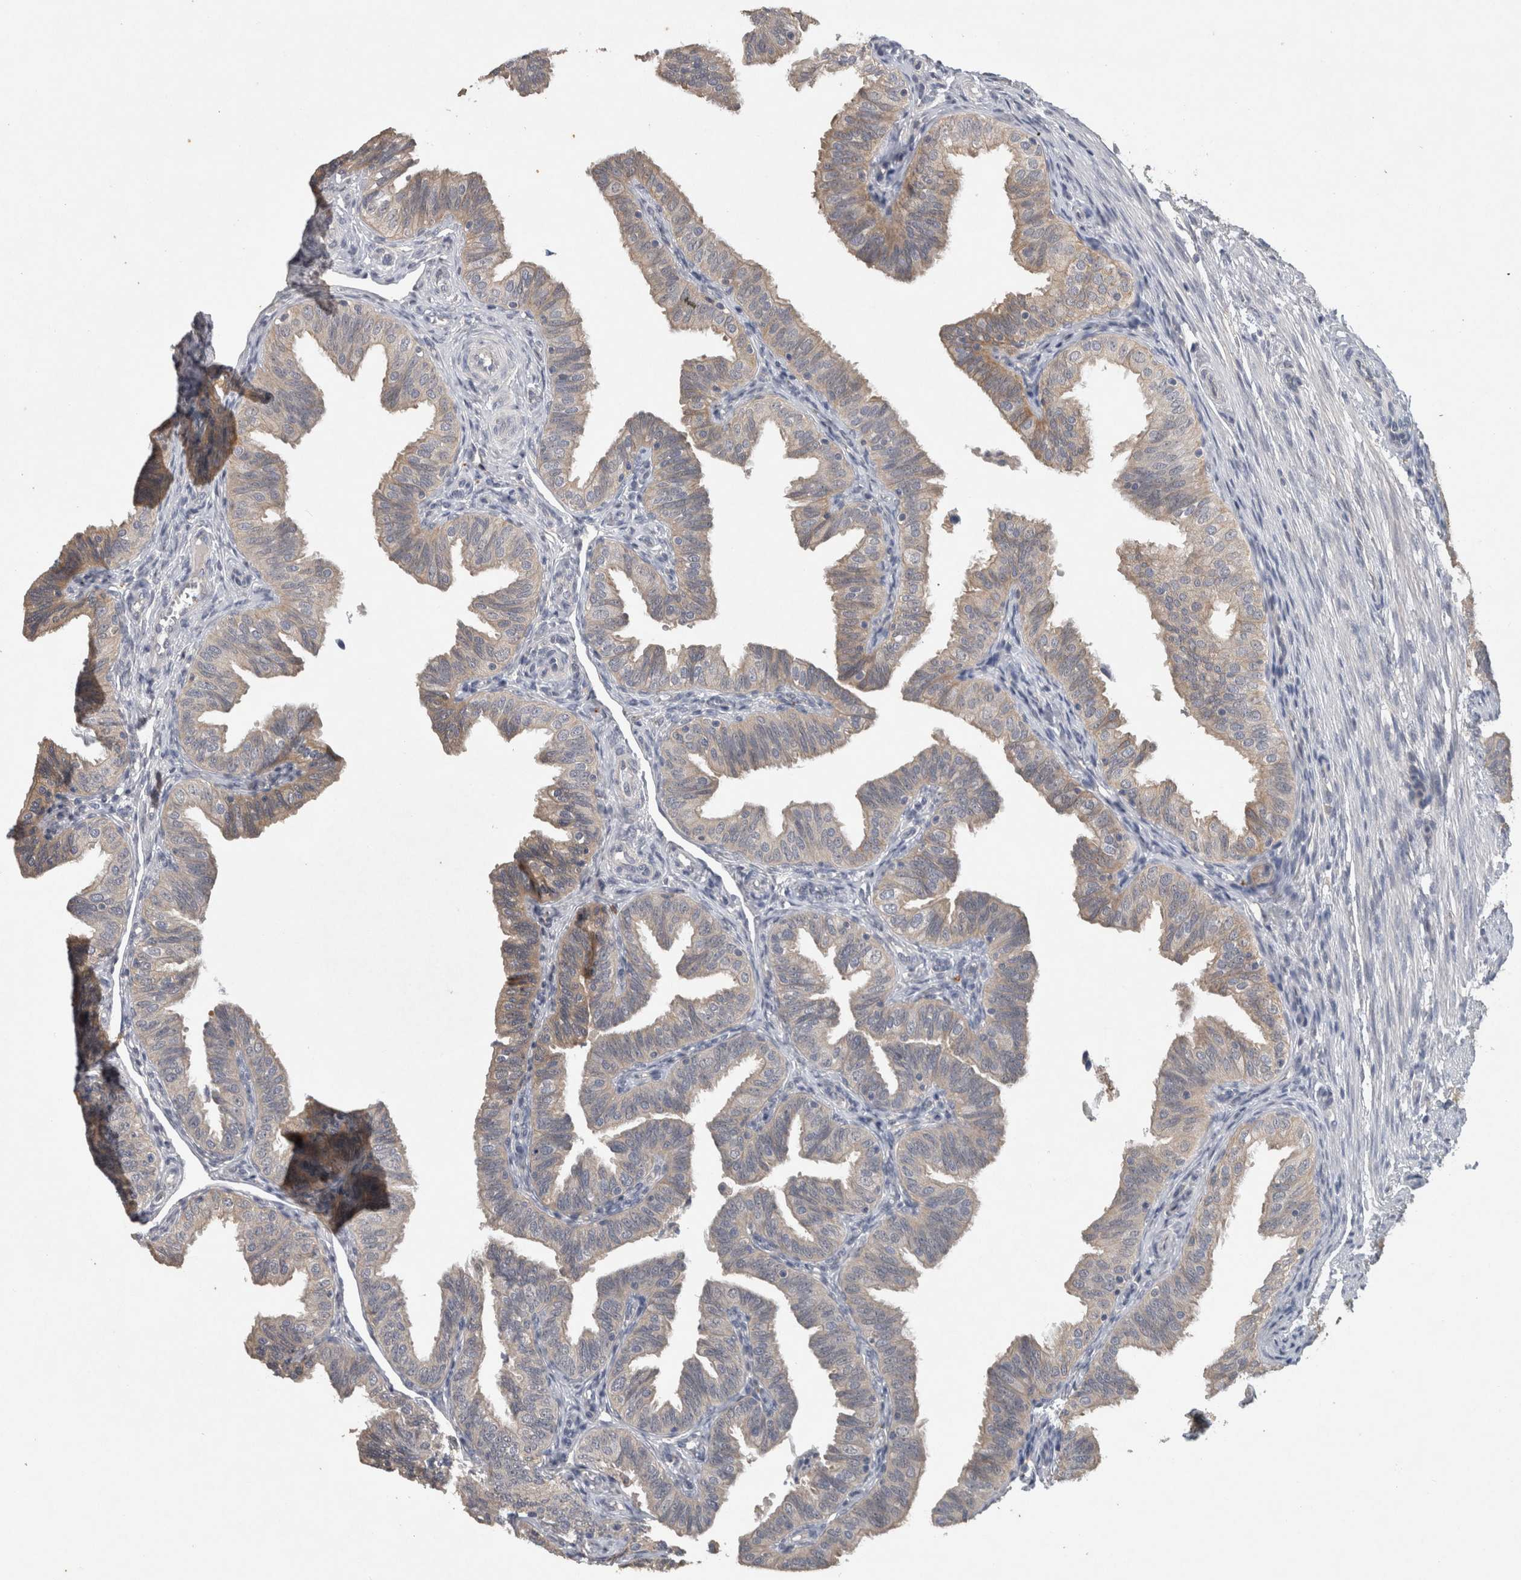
{"staining": {"intensity": "moderate", "quantity": "<25%", "location": "cytoplasmic/membranous"}, "tissue": "fallopian tube", "cell_type": "Glandular cells", "image_type": "normal", "snomed": [{"axis": "morphology", "description": "Normal tissue, NOS"}, {"axis": "topography", "description": "Fallopian tube"}], "caption": "Immunohistochemical staining of unremarkable human fallopian tube demonstrates low levels of moderate cytoplasmic/membranous positivity in about <25% of glandular cells. Nuclei are stained in blue.", "gene": "HEXD", "patient": {"sex": "female", "age": 35}}